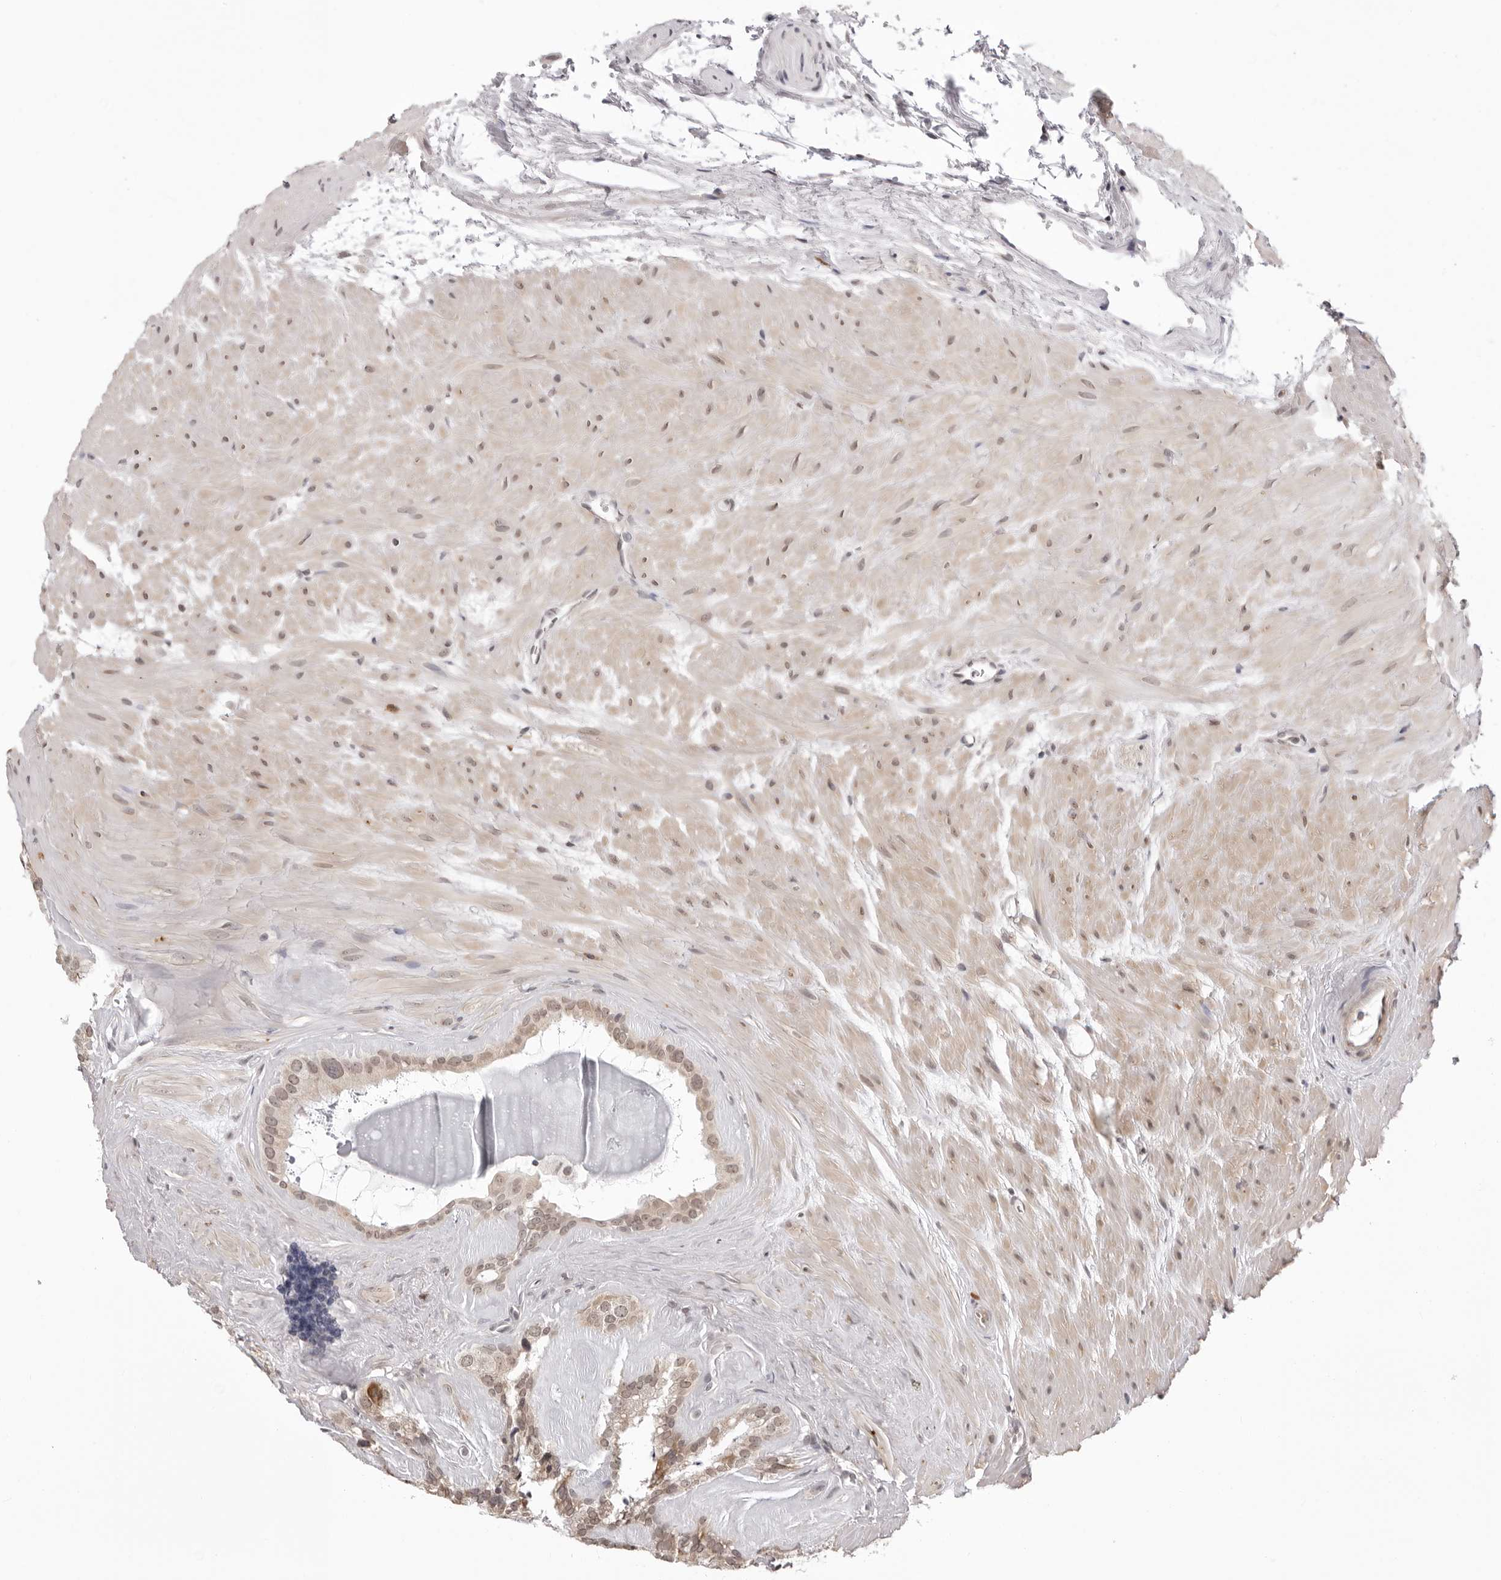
{"staining": {"intensity": "weak", "quantity": "25%-75%", "location": "cytoplasmic/membranous,nuclear"}, "tissue": "seminal vesicle", "cell_type": "Glandular cells", "image_type": "normal", "snomed": [{"axis": "morphology", "description": "Normal tissue, NOS"}, {"axis": "topography", "description": "Prostate"}, {"axis": "topography", "description": "Seminal veicle"}], "caption": "Immunohistochemistry (IHC) photomicrograph of normal seminal vesicle: seminal vesicle stained using immunohistochemistry exhibits low levels of weak protein expression localized specifically in the cytoplasmic/membranous,nuclear of glandular cells, appearing as a cytoplasmic/membranous,nuclear brown color.", "gene": "ZC3H11A", "patient": {"sex": "male", "age": 59}}